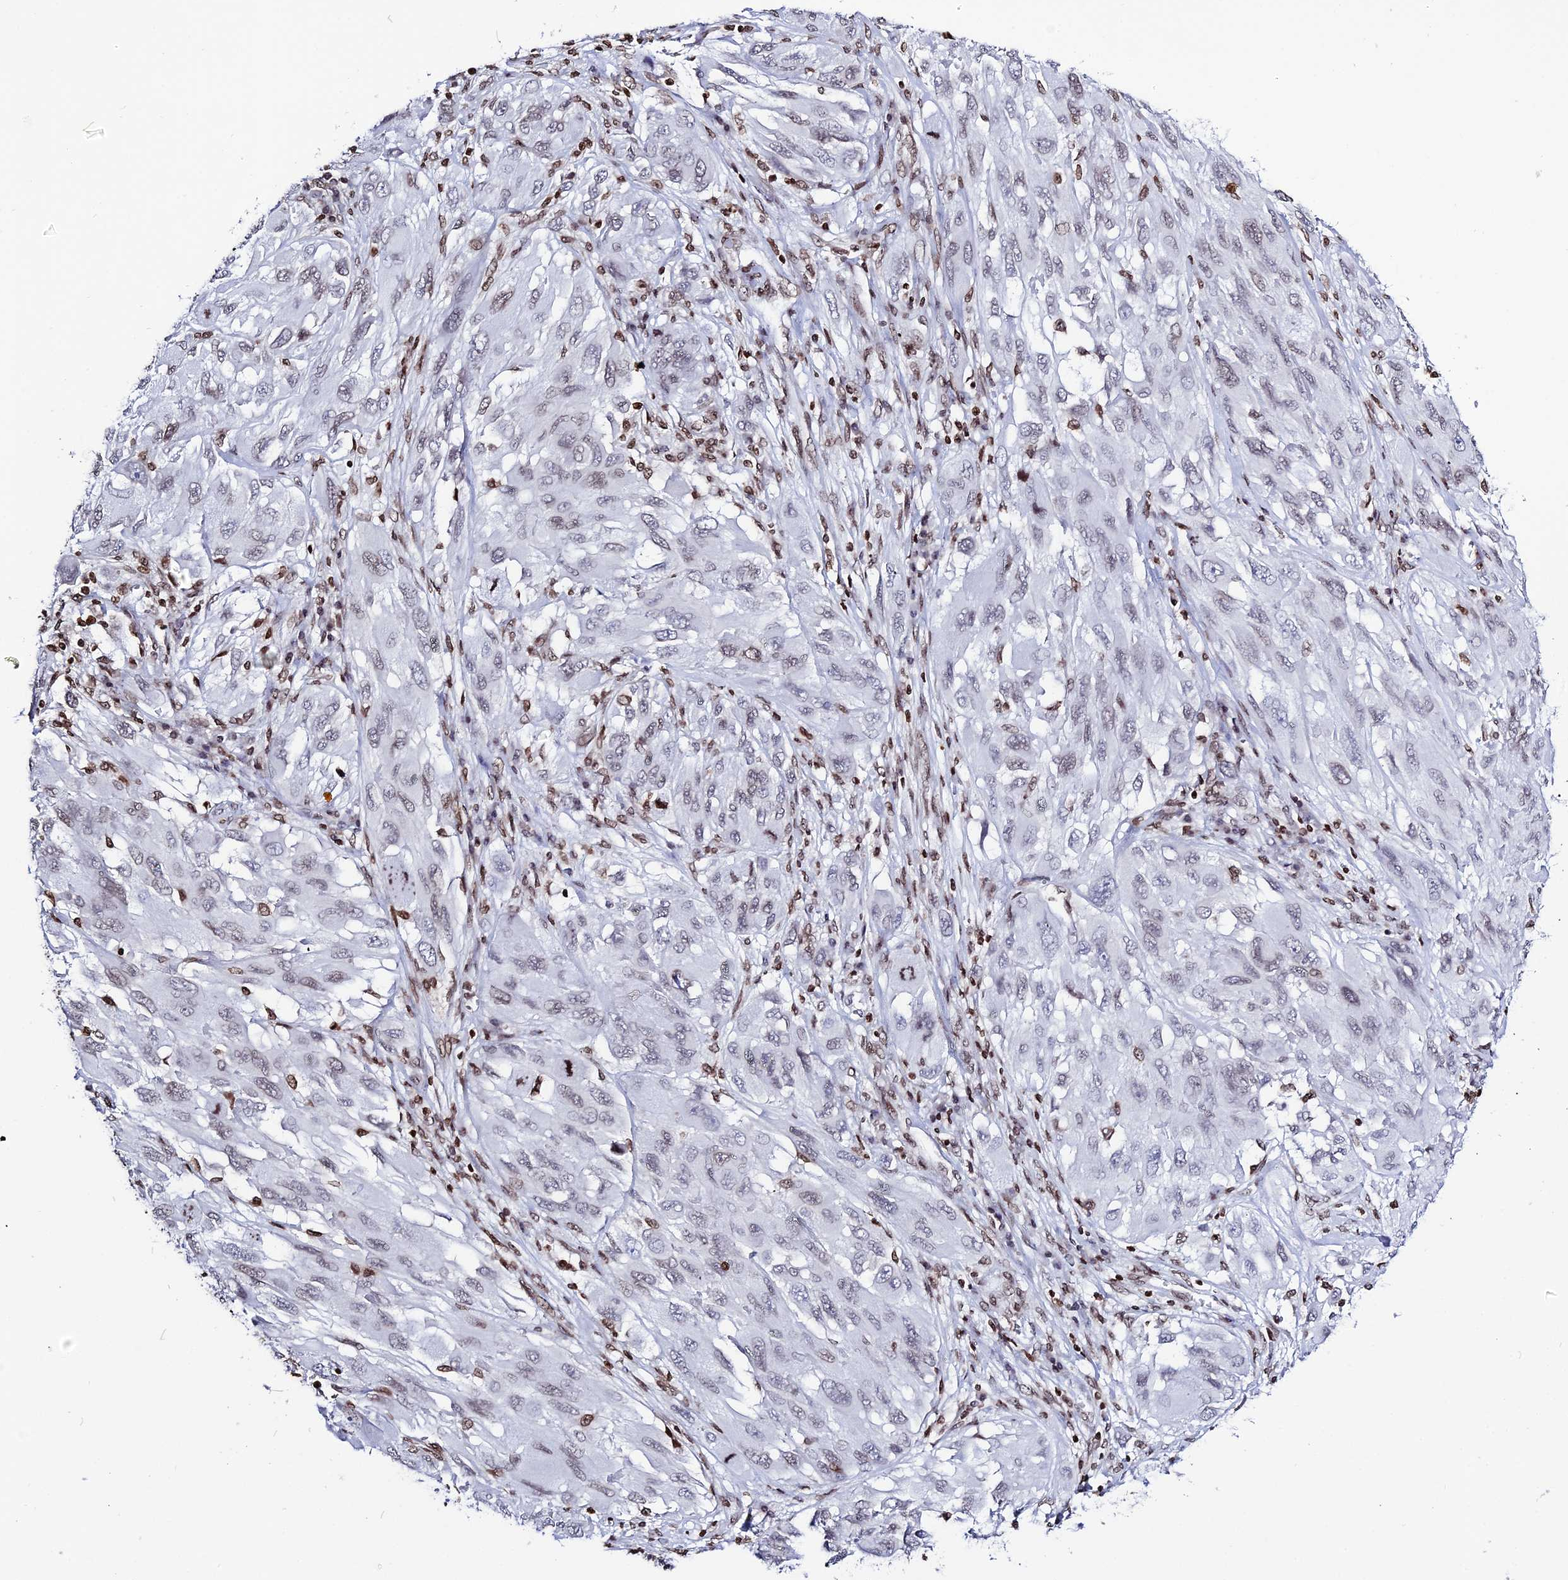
{"staining": {"intensity": "weak", "quantity": "25%-75%", "location": "nuclear"}, "tissue": "melanoma", "cell_type": "Tumor cells", "image_type": "cancer", "snomed": [{"axis": "morphology", "description": "Malignant melanoma, NOS"}, {"axis": "topography", "description": "Skin"}], "caption": "Protein expression analysis of human malignant melanoma reveals weak nuclear staining in about 25%-75% of tumor cells.", "gene": "MACROH2A2", "patient": {"sex": "female", "age": 91}}